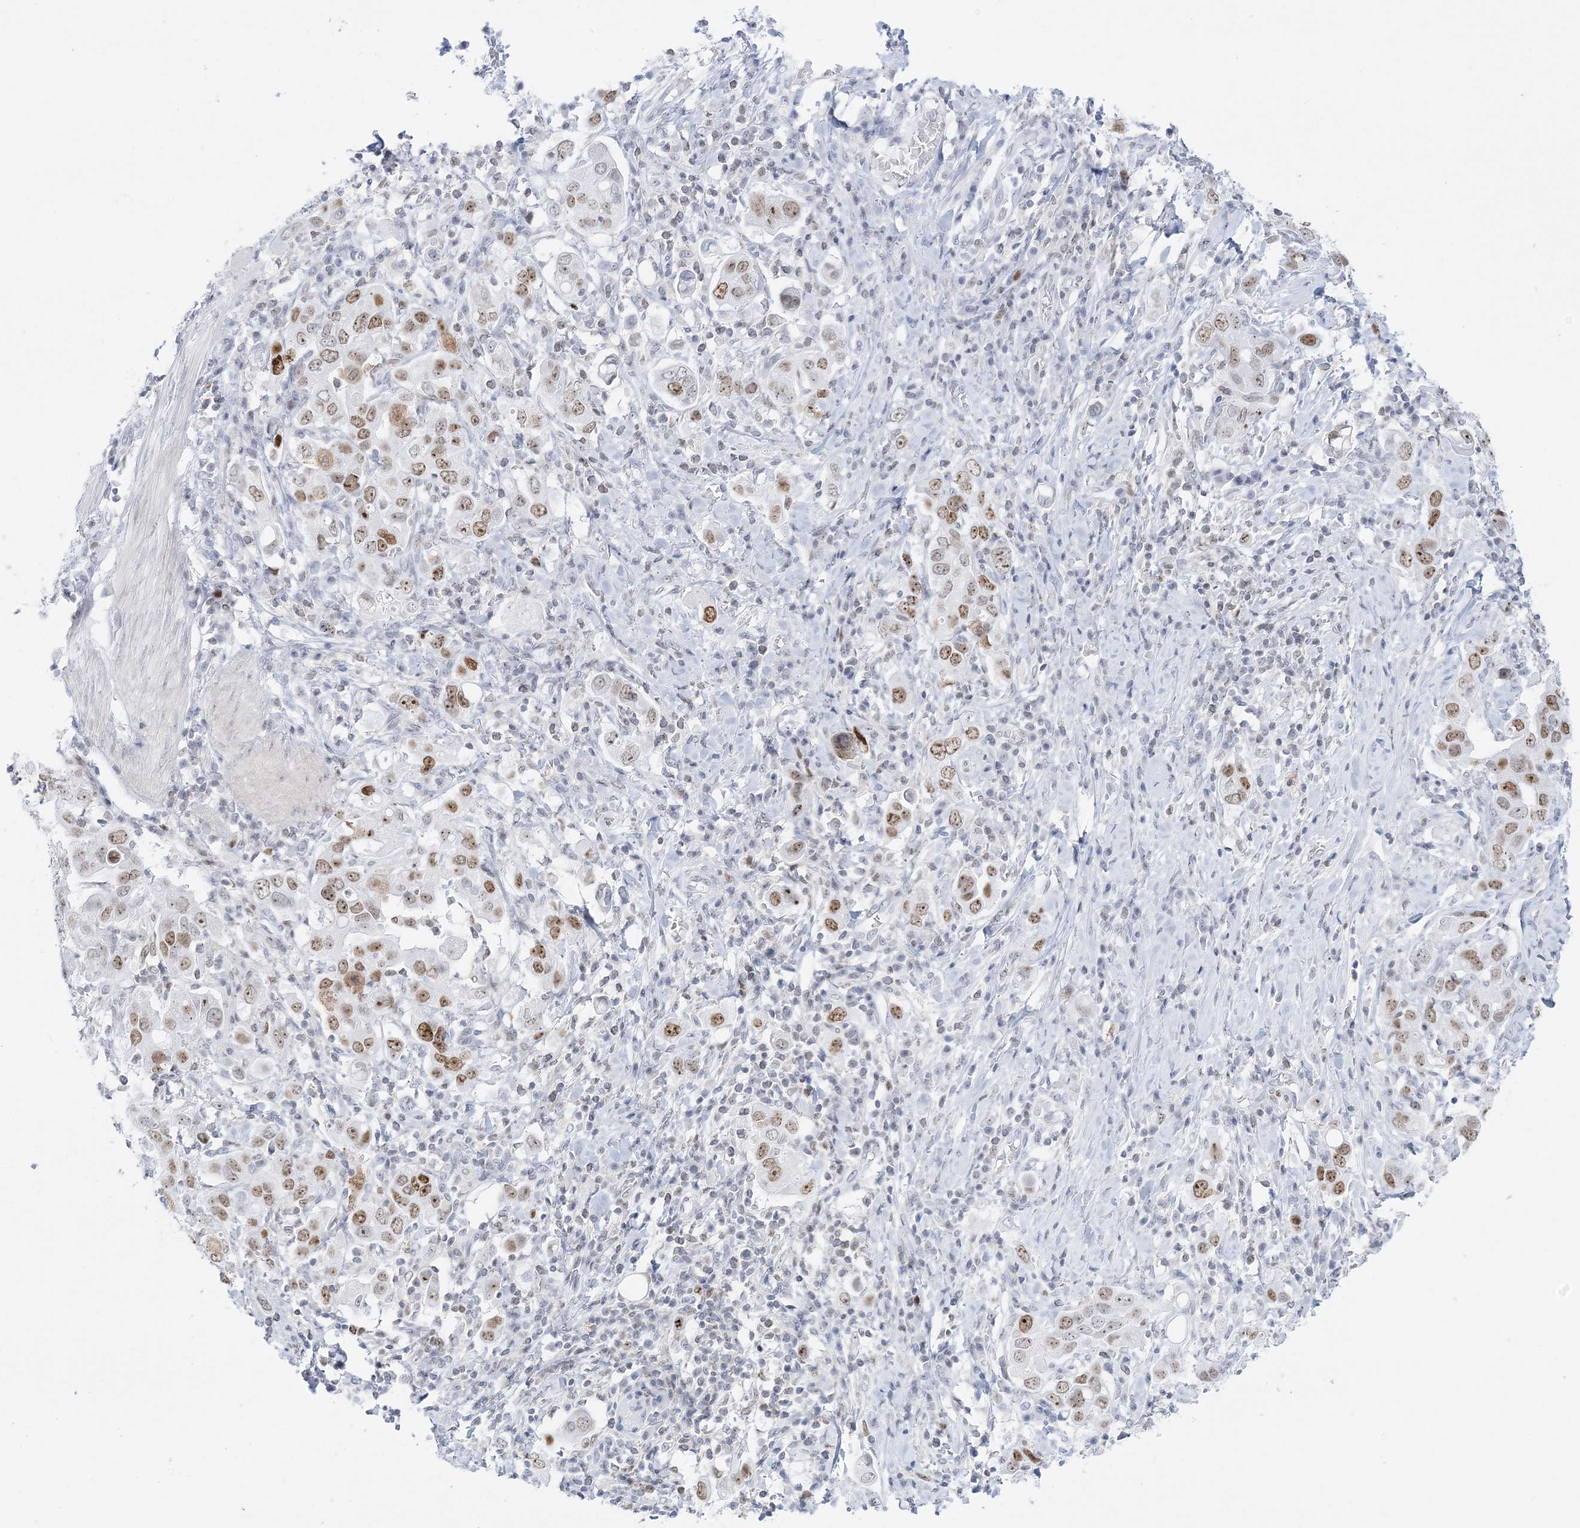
{"staining": {"intensity": "moderate", "quantity": ">75%", "location": "nuclear"}, "tissue": "stomach cancer", "cell_type": "Tumor cells", "image_type": "cancer", "snomed": [{"axis": "morphology", "description": "Adenocarcinoma, NOS"}, {"axis": "topography", "description": "Stomach, upper"}], "caption": "Protein staining of adenocarcinoma (stomach) tissue exhibits moderate nuclear expression in about >75% of tumor cells.", "gene": "DDX21", "patient": {"sex": "male", "age": 62}}